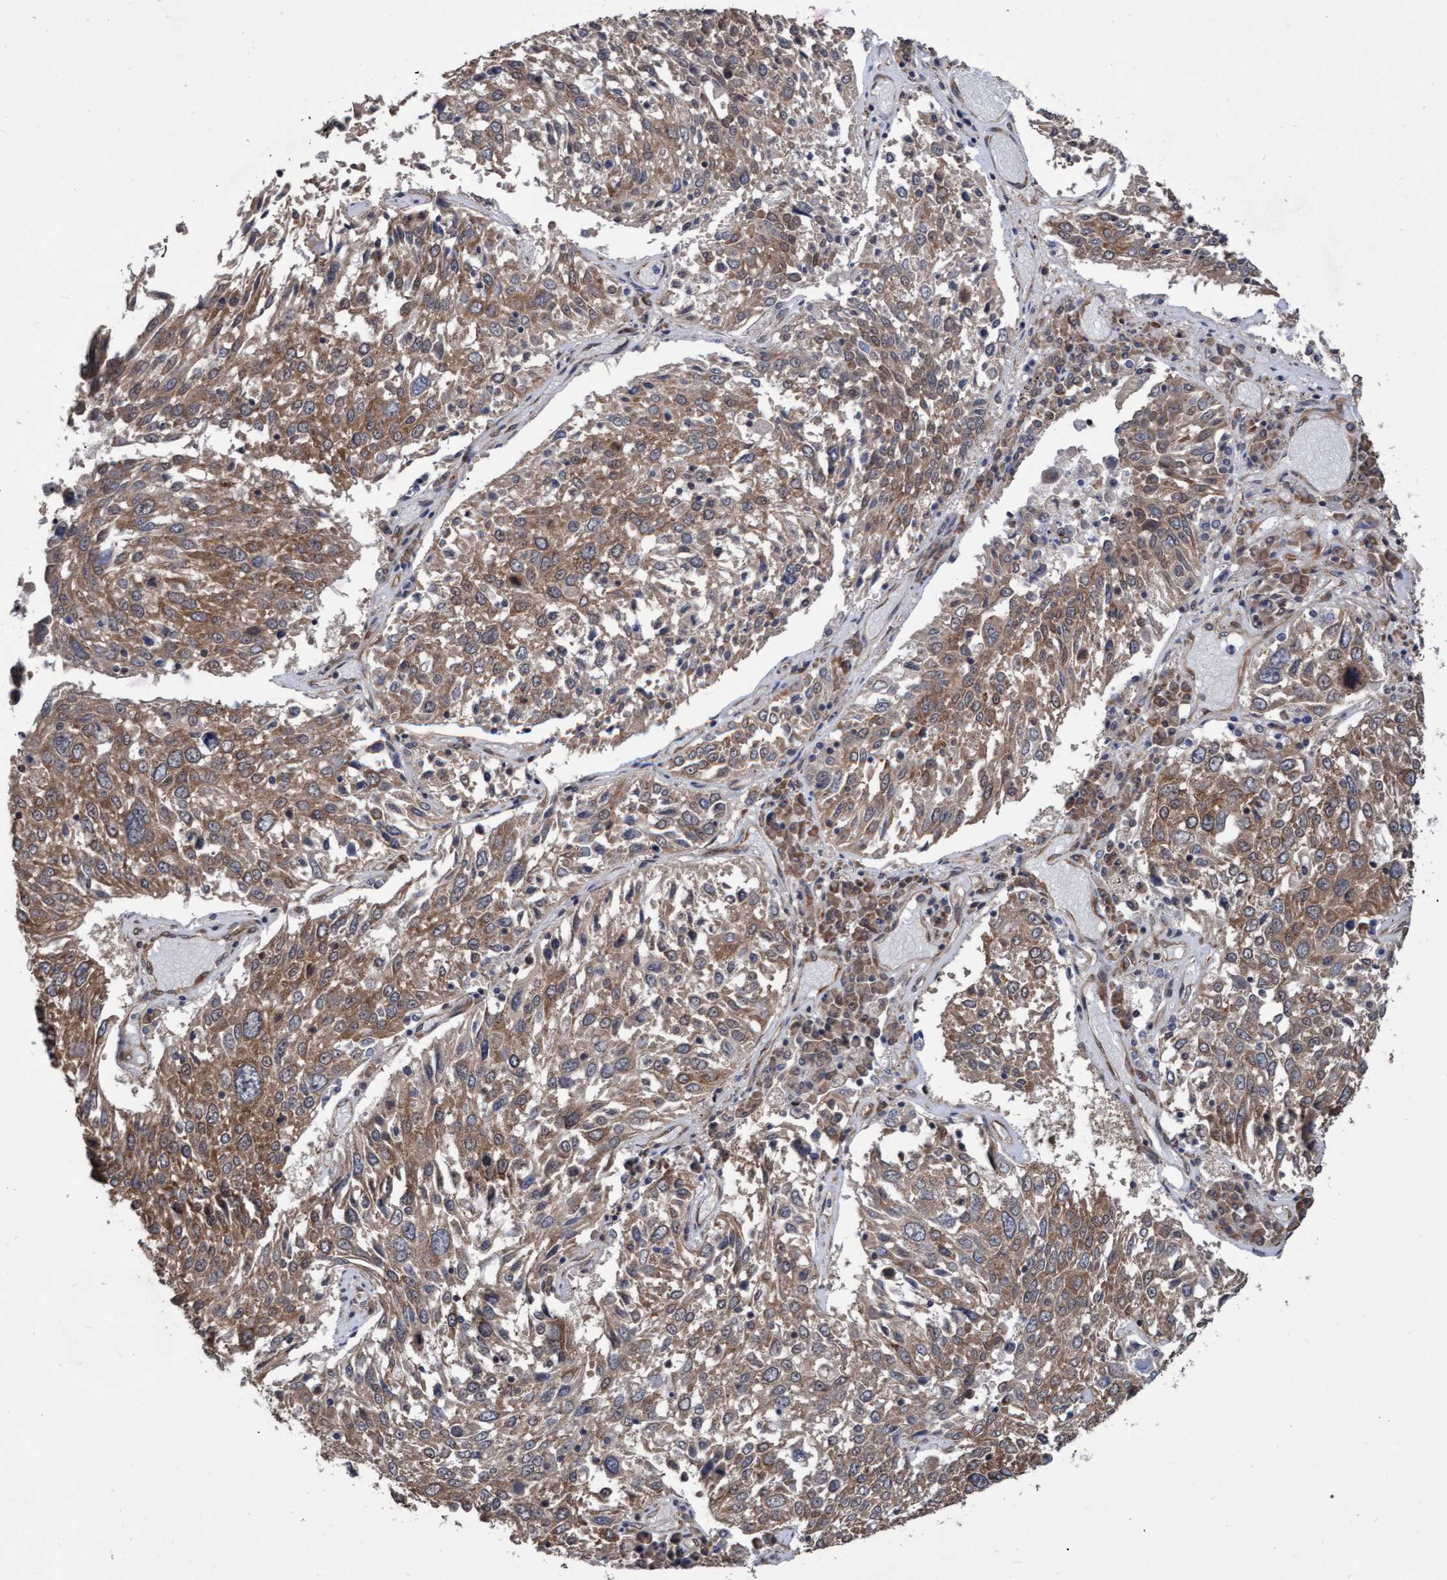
{"staining": {"intensity": "moderate", "quantity": ">75%", "location": "cytoplasmic/membranous"}, "tissue": "lung cancer", "cell_type": "Tumor cells", "image_type": "cancer", "snomed": [{"axis": "morphology", "description": "Squamous cell carcinoma, NOS"}, {"axis": "topography", "description": "Lung"}], "caption": "Moderate cytoplasmic/membranous protein positivity is seen in about >75% of tumor cells in lung squamous cell carcinoma. The staining was performed using DAB, with brown indicating positive protein expression. Nuclei are stained blue with hematoxylin.", "gene": "ABCF2", "patient": {"sex": "male", "age": 65}}